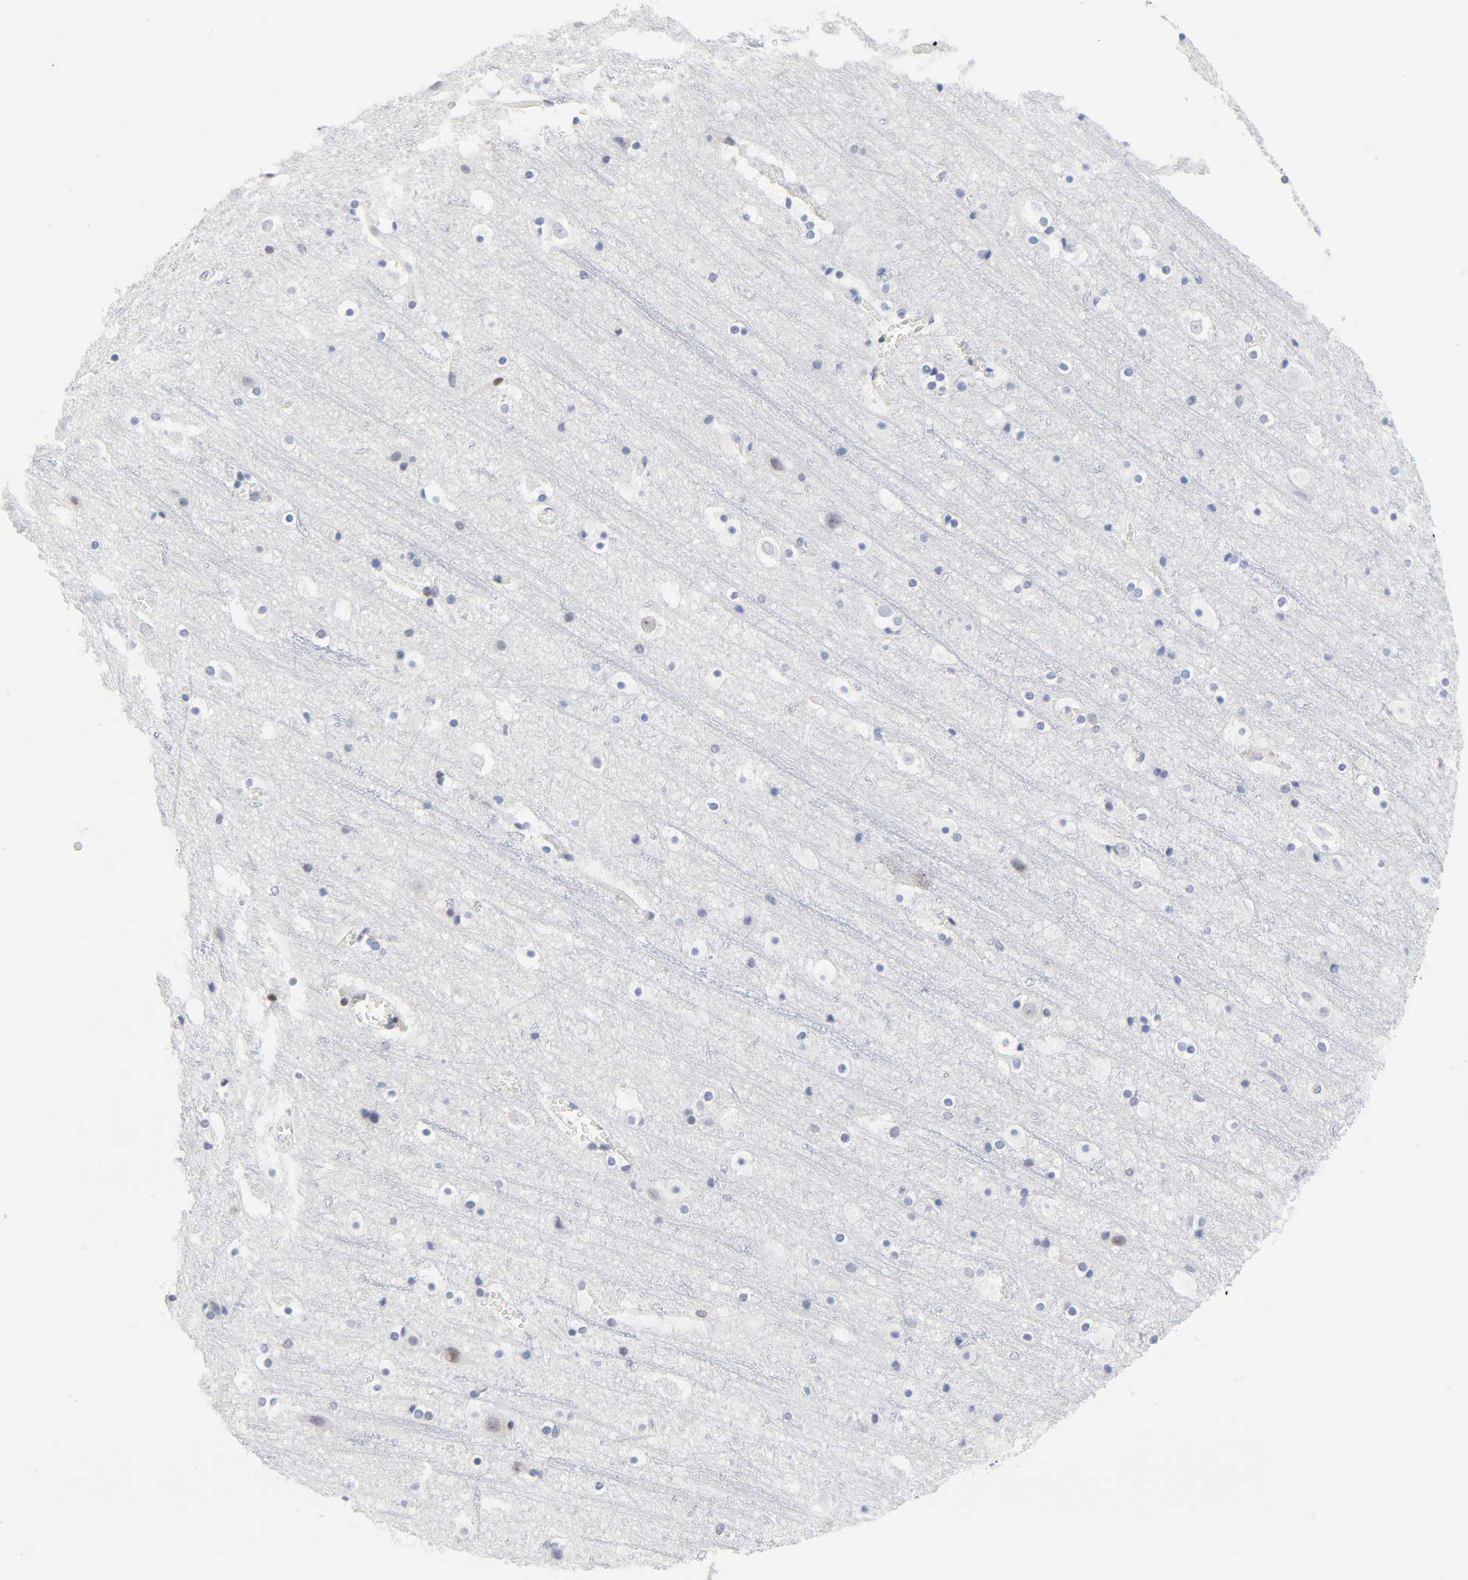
{"staining": {"intensity": "negative", "quantity": "none", "location": "none"}, "tissue": "cerebral cortex", "cell_type": "Endothelial cells", "image_type": "normal", "snomed": [{"axis": "morphology", "description": "Normal tissue, NOS"}, {"axis": "topography", "description": "Cerebral cortex"}], "caption": "The histopathology image exhibits no staining of endothelial cells in benign cerebral cortex. (DAB IHC visualized using brightfield microscopy, high magnification).", "gene": "DIDO1", "patient": {"sex": "male", "age": 45}}